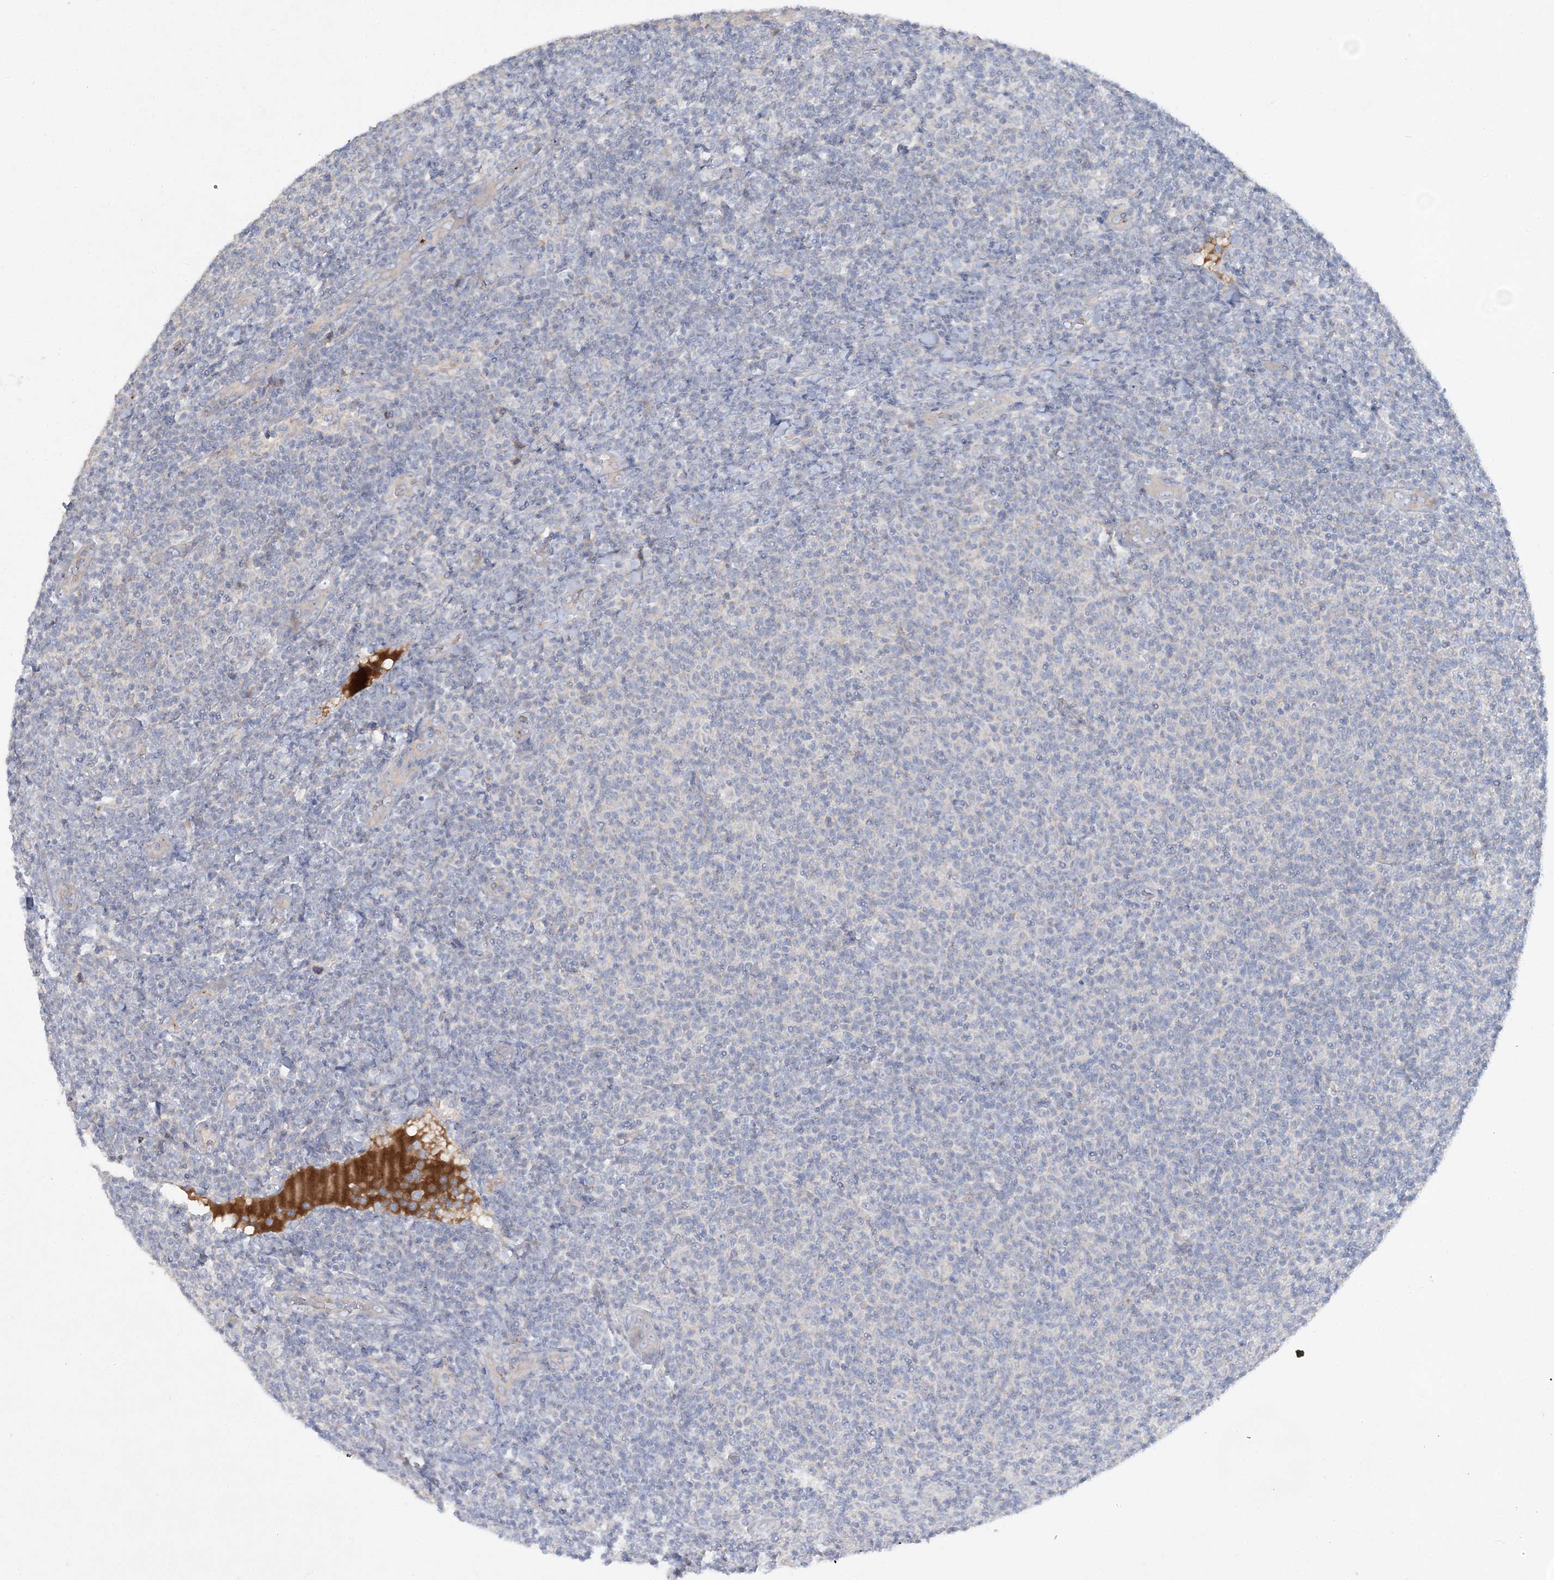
{"staining": {"intensity": "negative", "quantity": "none", "location": "none"}, "tissue": "lymphoma", "cell_type": "Tumor cells", "image_type": "cancer", "snomed": [{"axis": "morphology", "description": "Malignant lymphoma, non-Hodgkin's type, Low grade"}, {"axis": "topography", "description": "Lymph node"}], "caption": "Tumor cells are negative for brown protein staining in low-grade malignant lymphoma, non-Hodgkin's type. Nuclei are stained in blue.", "gene": "ADCK2", "patient": {"sex": "male", "age": 66}}